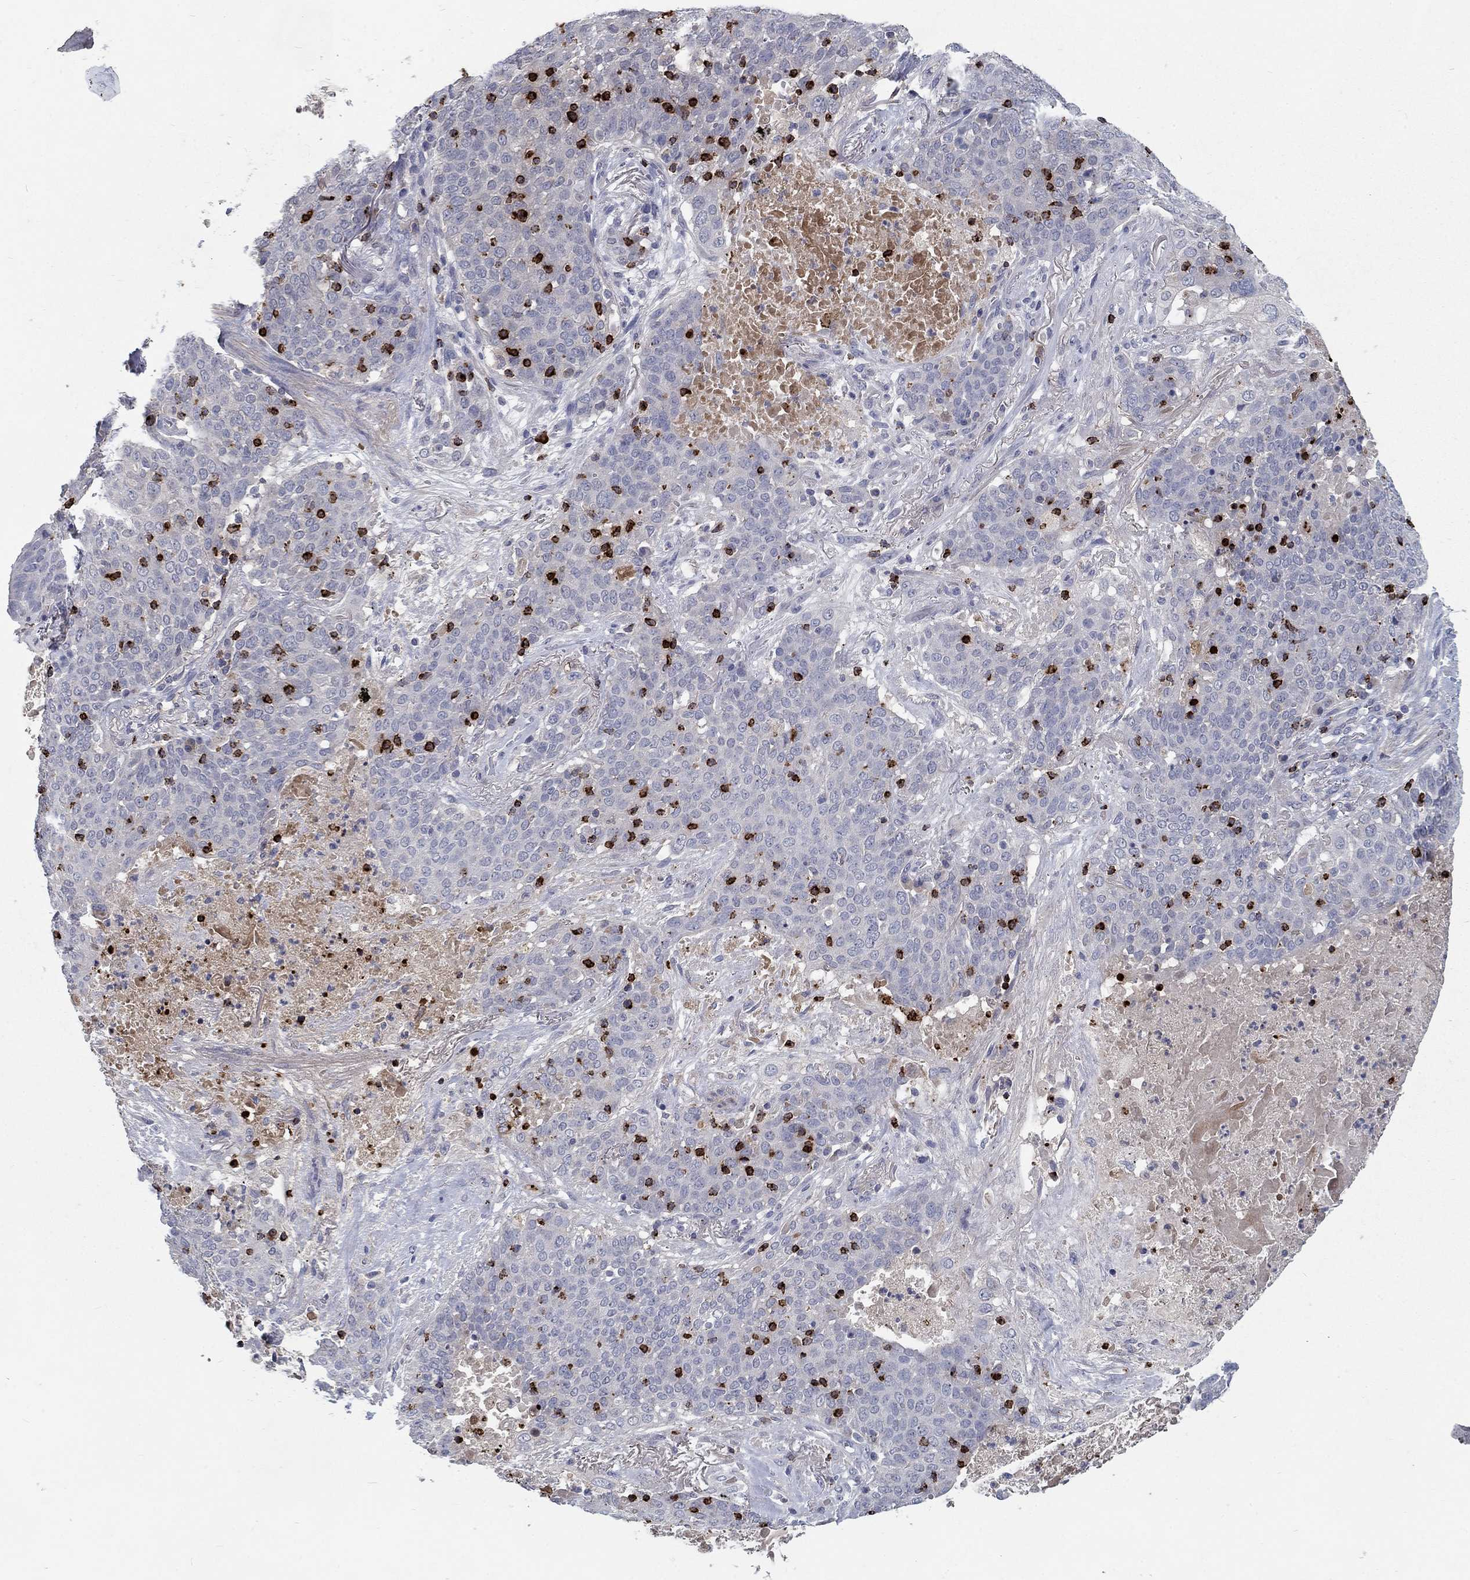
{"staining": {"intensity": "negative", "quantity": "none", "location": "none"}, "tissue": "lung cancer", "cell_type": "Tumor cells", "image_type": "cancer", "snomed": [{"axis": "morphology", "description": "Squamous cell carcinoma, NOS"}, {"axis": "topography", "description": "Lung"}], "caption": "This is an immunohistochemistry image of lung cancer. There is no expression in tumor cells.", "gene": "GZMA", "patient": {"sex": "male", "age": 82}}